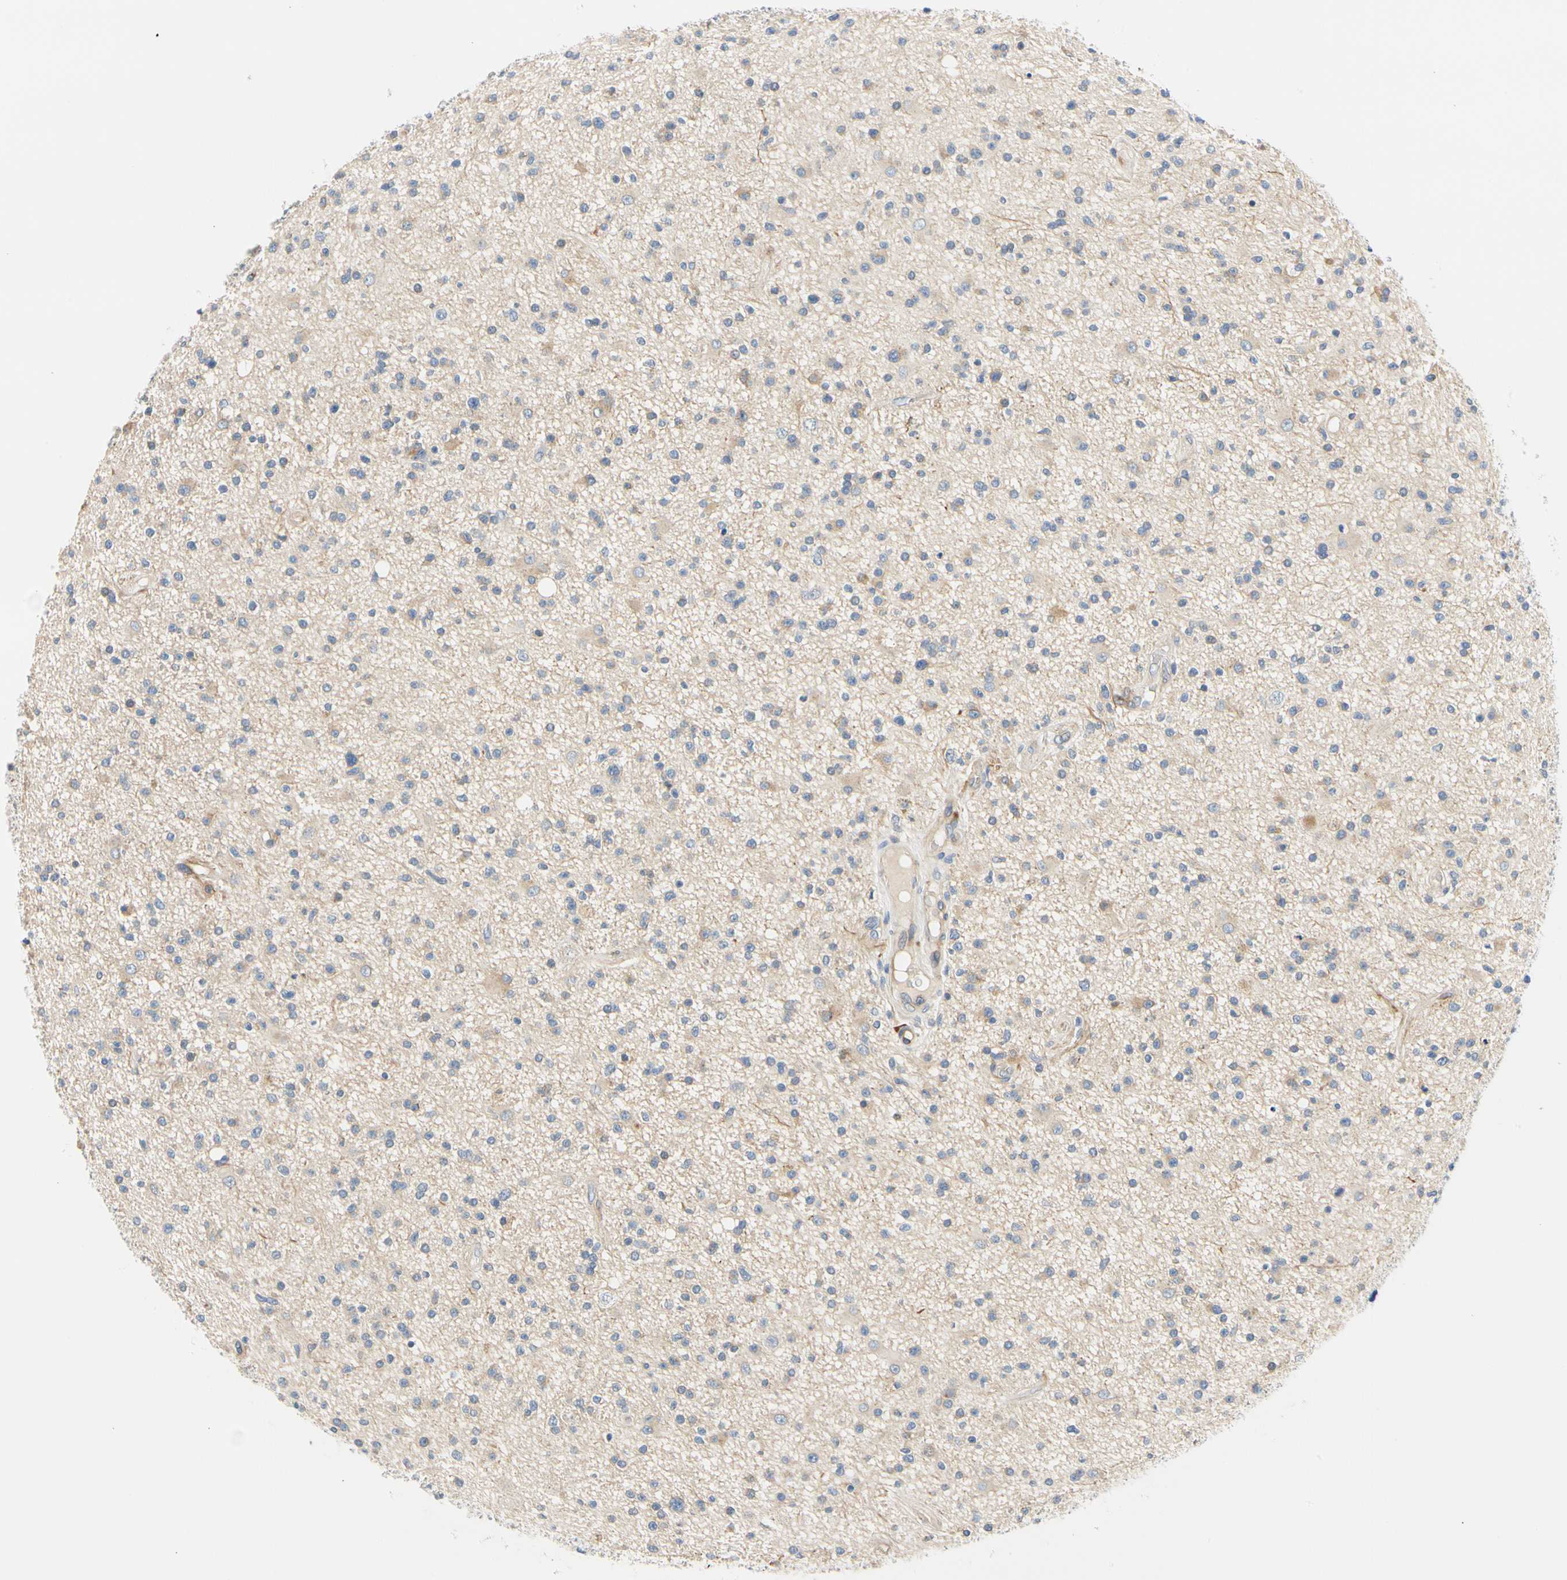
{"staining": {"intensity": "negative", "quantity": "none", "location": "none"}, "tissue": "glioma", "cell_type": "Tumor cells", "image_type": "cancer", "snomed": [{"axis": "morphology", "description": "Glioma, malignant, High grade"}, {"axis": "topography", "description": "Brain"}], "caption": "Glioma was stained to show a protein in brown. There is no significant staining in tumor cells. (DAB immunohistochemistry (IHC) visualized using brightfield microscopy, high magnification).", "gene": "ZNF236", "patient": {"sex": "male", "age": 33}}